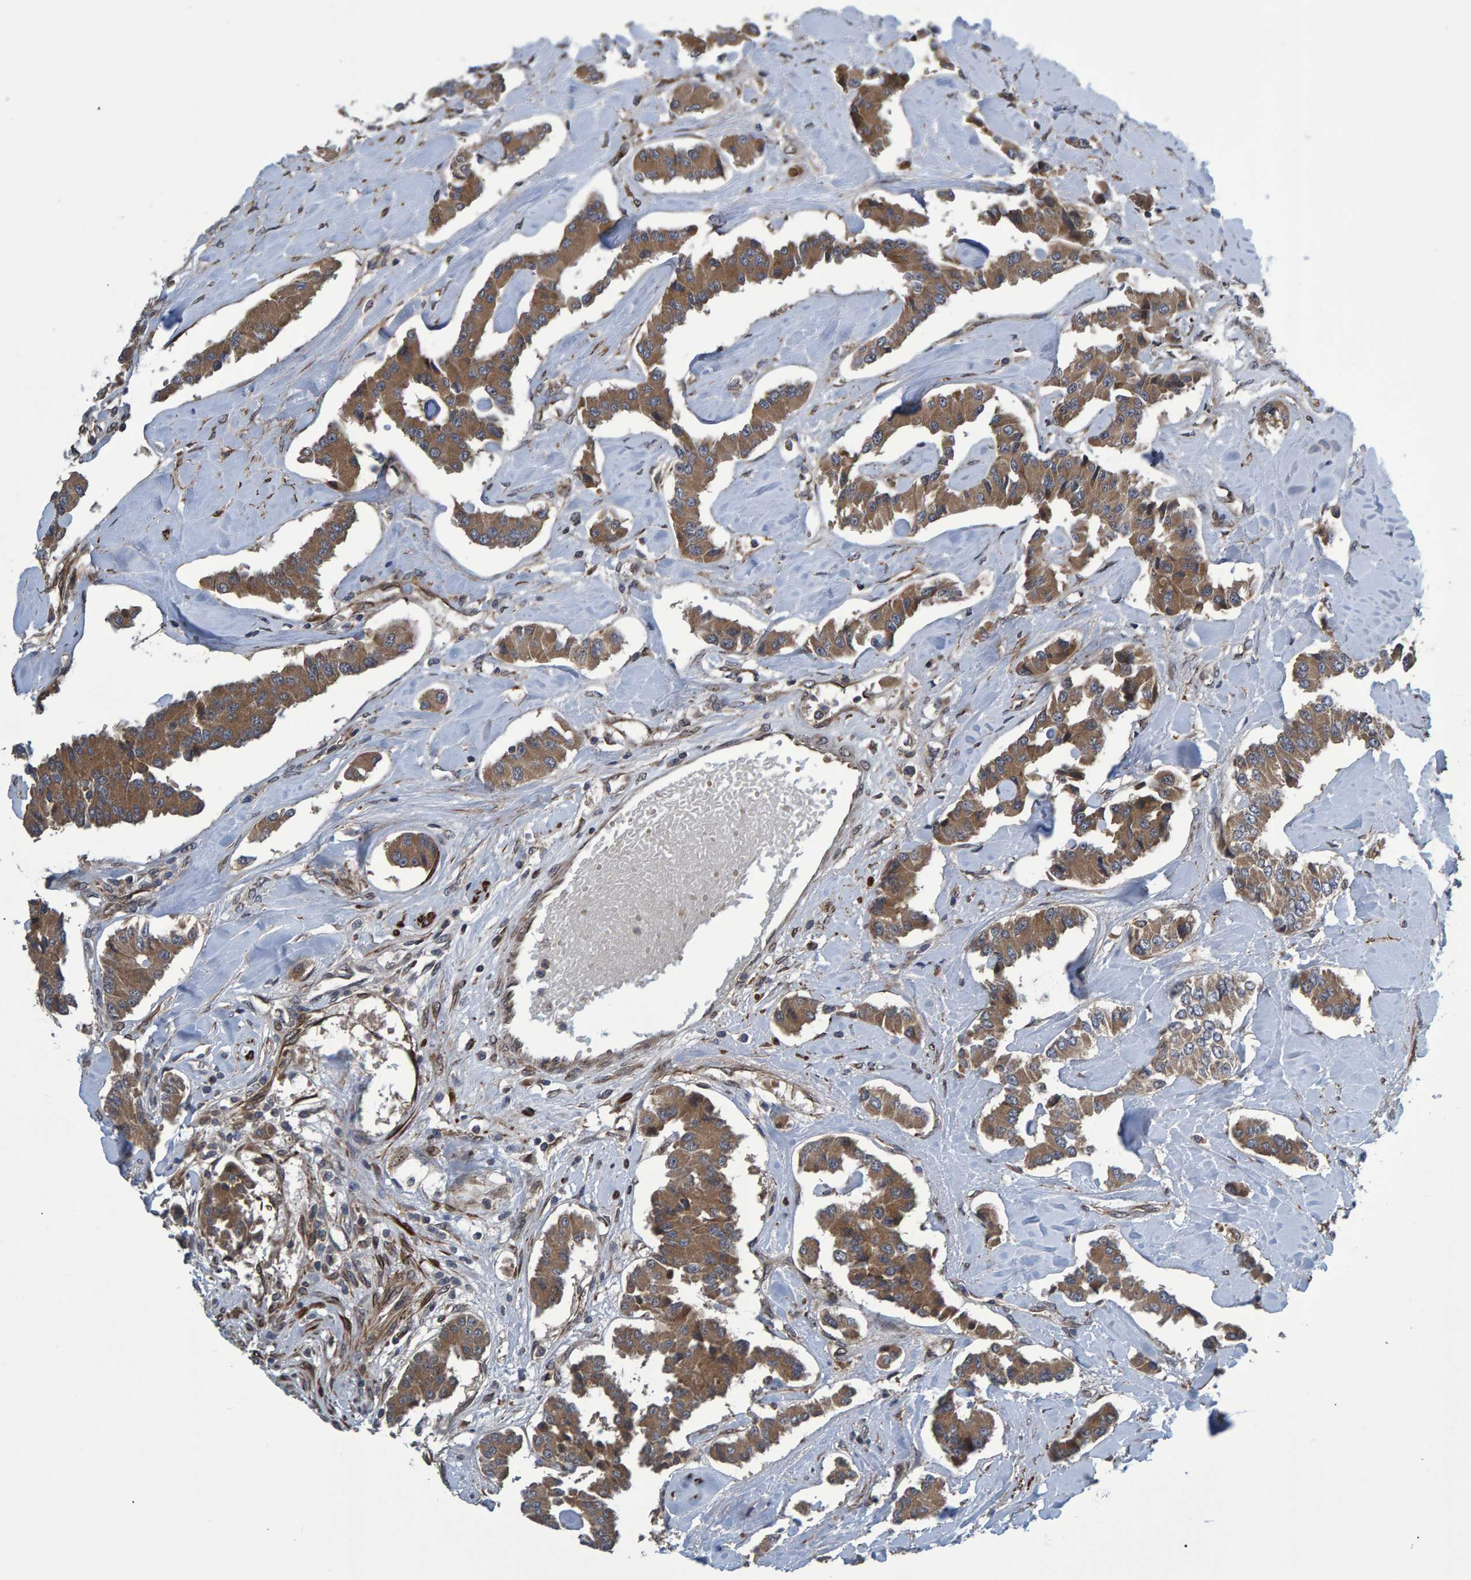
{"staining": {"intensity": "moderate", "quantity": ">75%", "location": "cytoplasmic/membranous"}, "tissue": "carcinoid", "cell_type": "Tumor cells", "image_type": "cancer", "snomed": [{"axis": "morphology", "description": "Carcinoid, malignant, NOS"}, {"axis": "topography", "description": "Pancreas"}], "caption": "IHC of carcinoid reveals medium levels of moderate cytoplasmic/membranous staining in approximately >75% of tumor cells. Nuclei are stained in blue.", "gene": "ATP6V1H", "patient": {"sex": "male", "age": 41}}